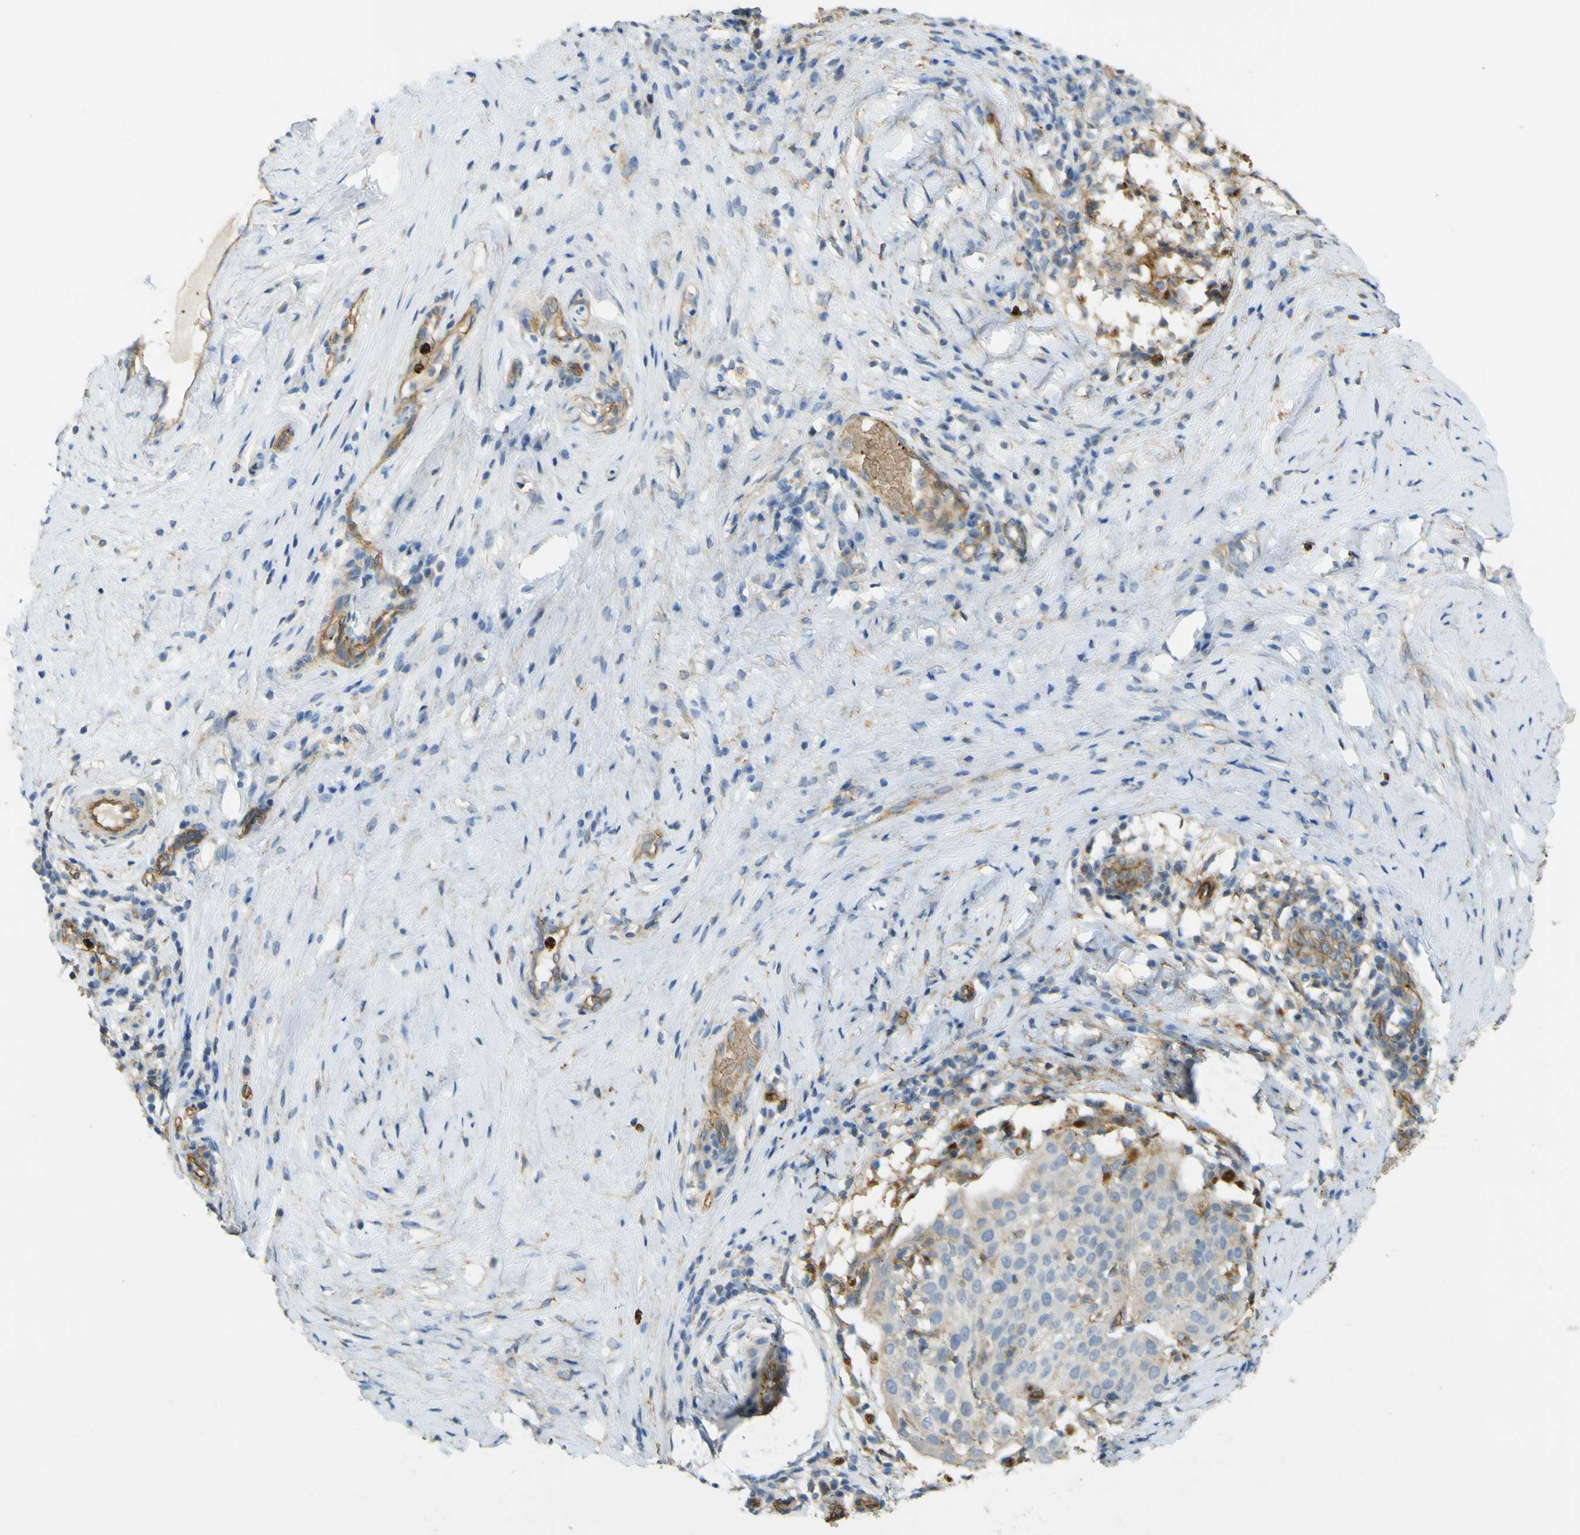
{"staining": {"intensity": "weak", "quantity": "25%-75%", "location": "cytoplasmic/membranous"}, "tissue": "cervical cancer", "cell_type": "Tumor cells", "image_type": "cancer", "snomed": [{"axis": "morphology", "description": "Squamous cell carcinoma, NOS"}, {"axis": "topography", "description": "Cervix"}], "caption": "Protein staining reveals weak cytoplasmic/membranous positivity in approximately 25%-75% of tumor cells in squamous cell carcinoma (cervical).", "gene": "PLXDC1", "patient": {"sex": "female", "age": 51}}